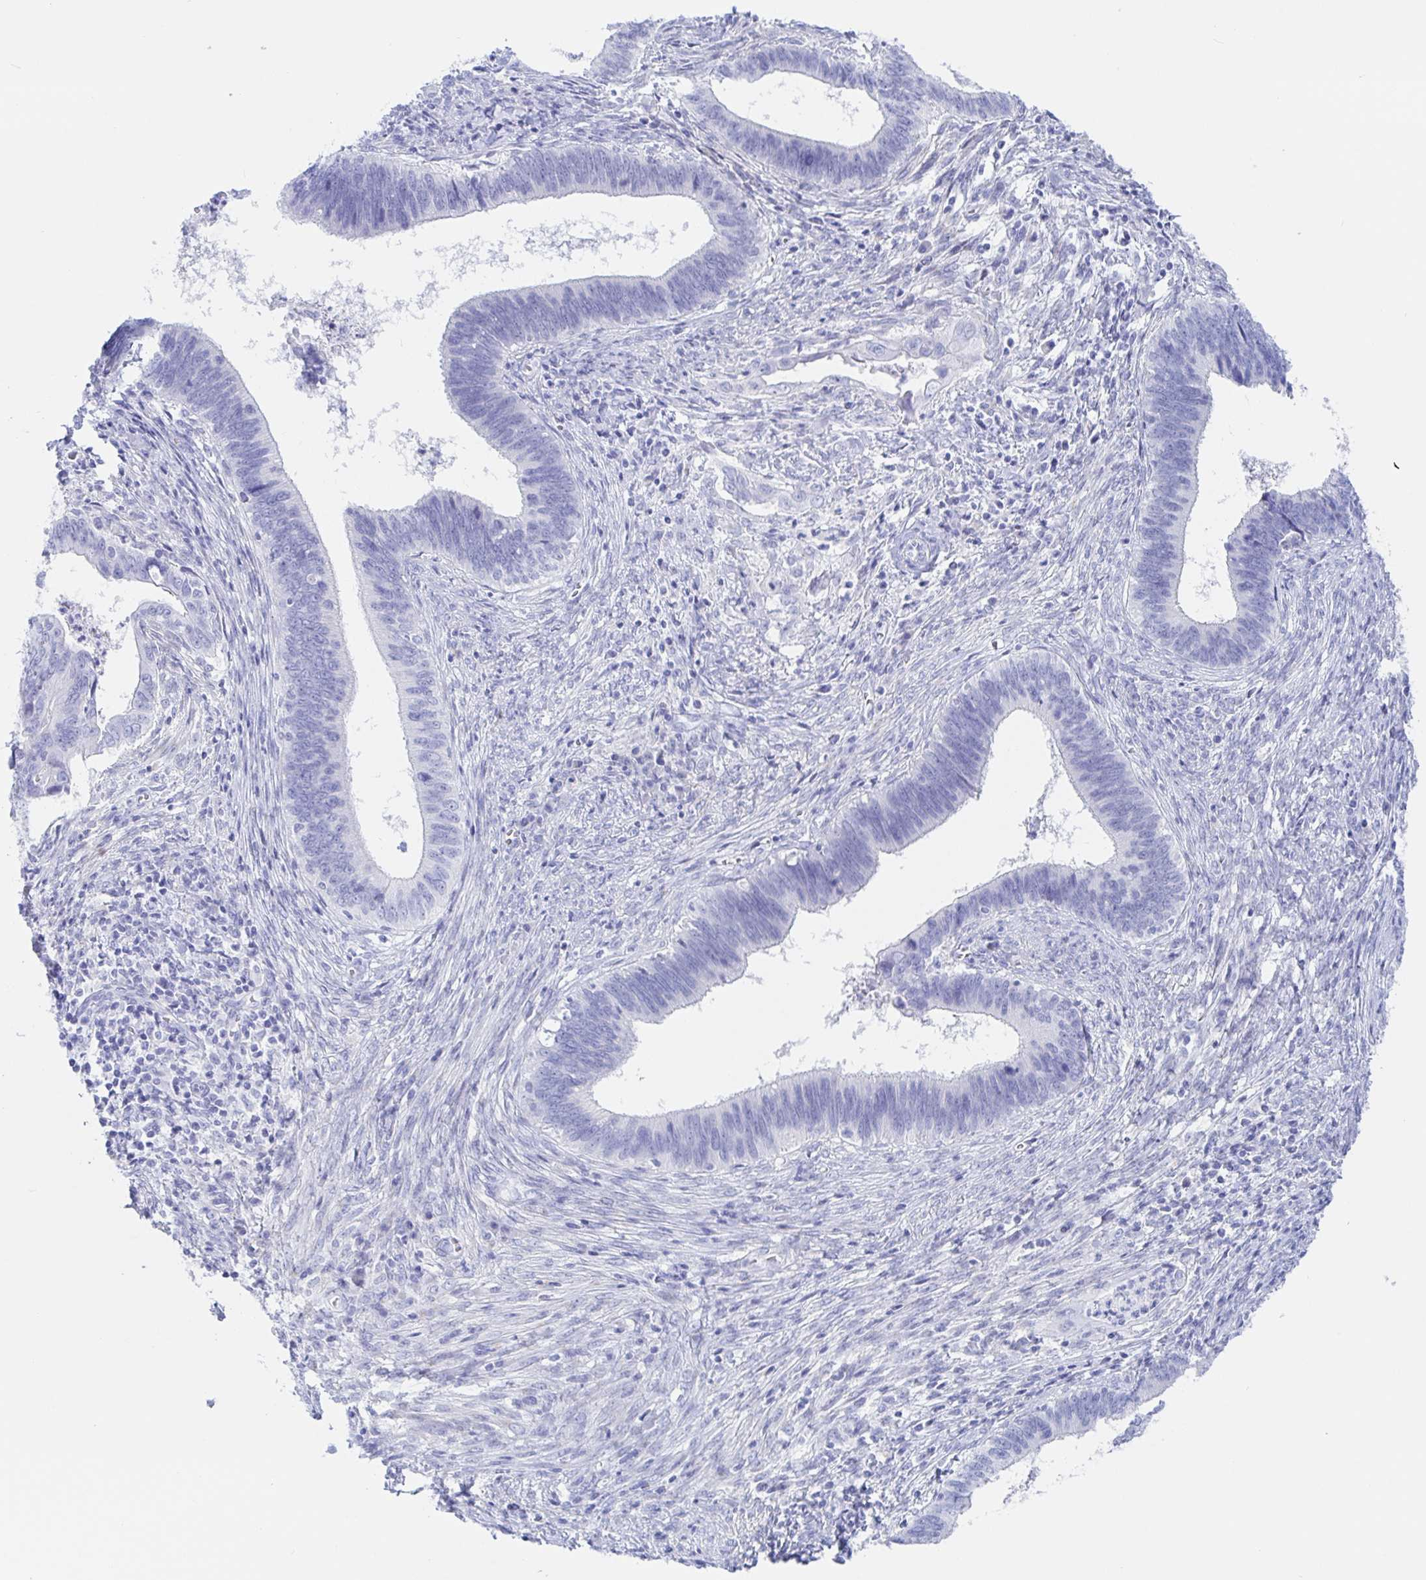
{"staining": {"intensity": "negative", "quantity": "none", "location": "none"}, "tissue": "cervical cancer", "cell_type": "Tumor cells", "image_type": "cancer", "snomed": [{"axis": "morphology", "description": "Adenocarcinoma, NOS"}, {"axis": "topography", "description": "Cervix"}], "caption": "The micrograph shows no staining of tumor cells in cervical cancer (adenocarcinoma).", "gene": "KCNH6", "patient": {"sex": "female", "age": 42}}